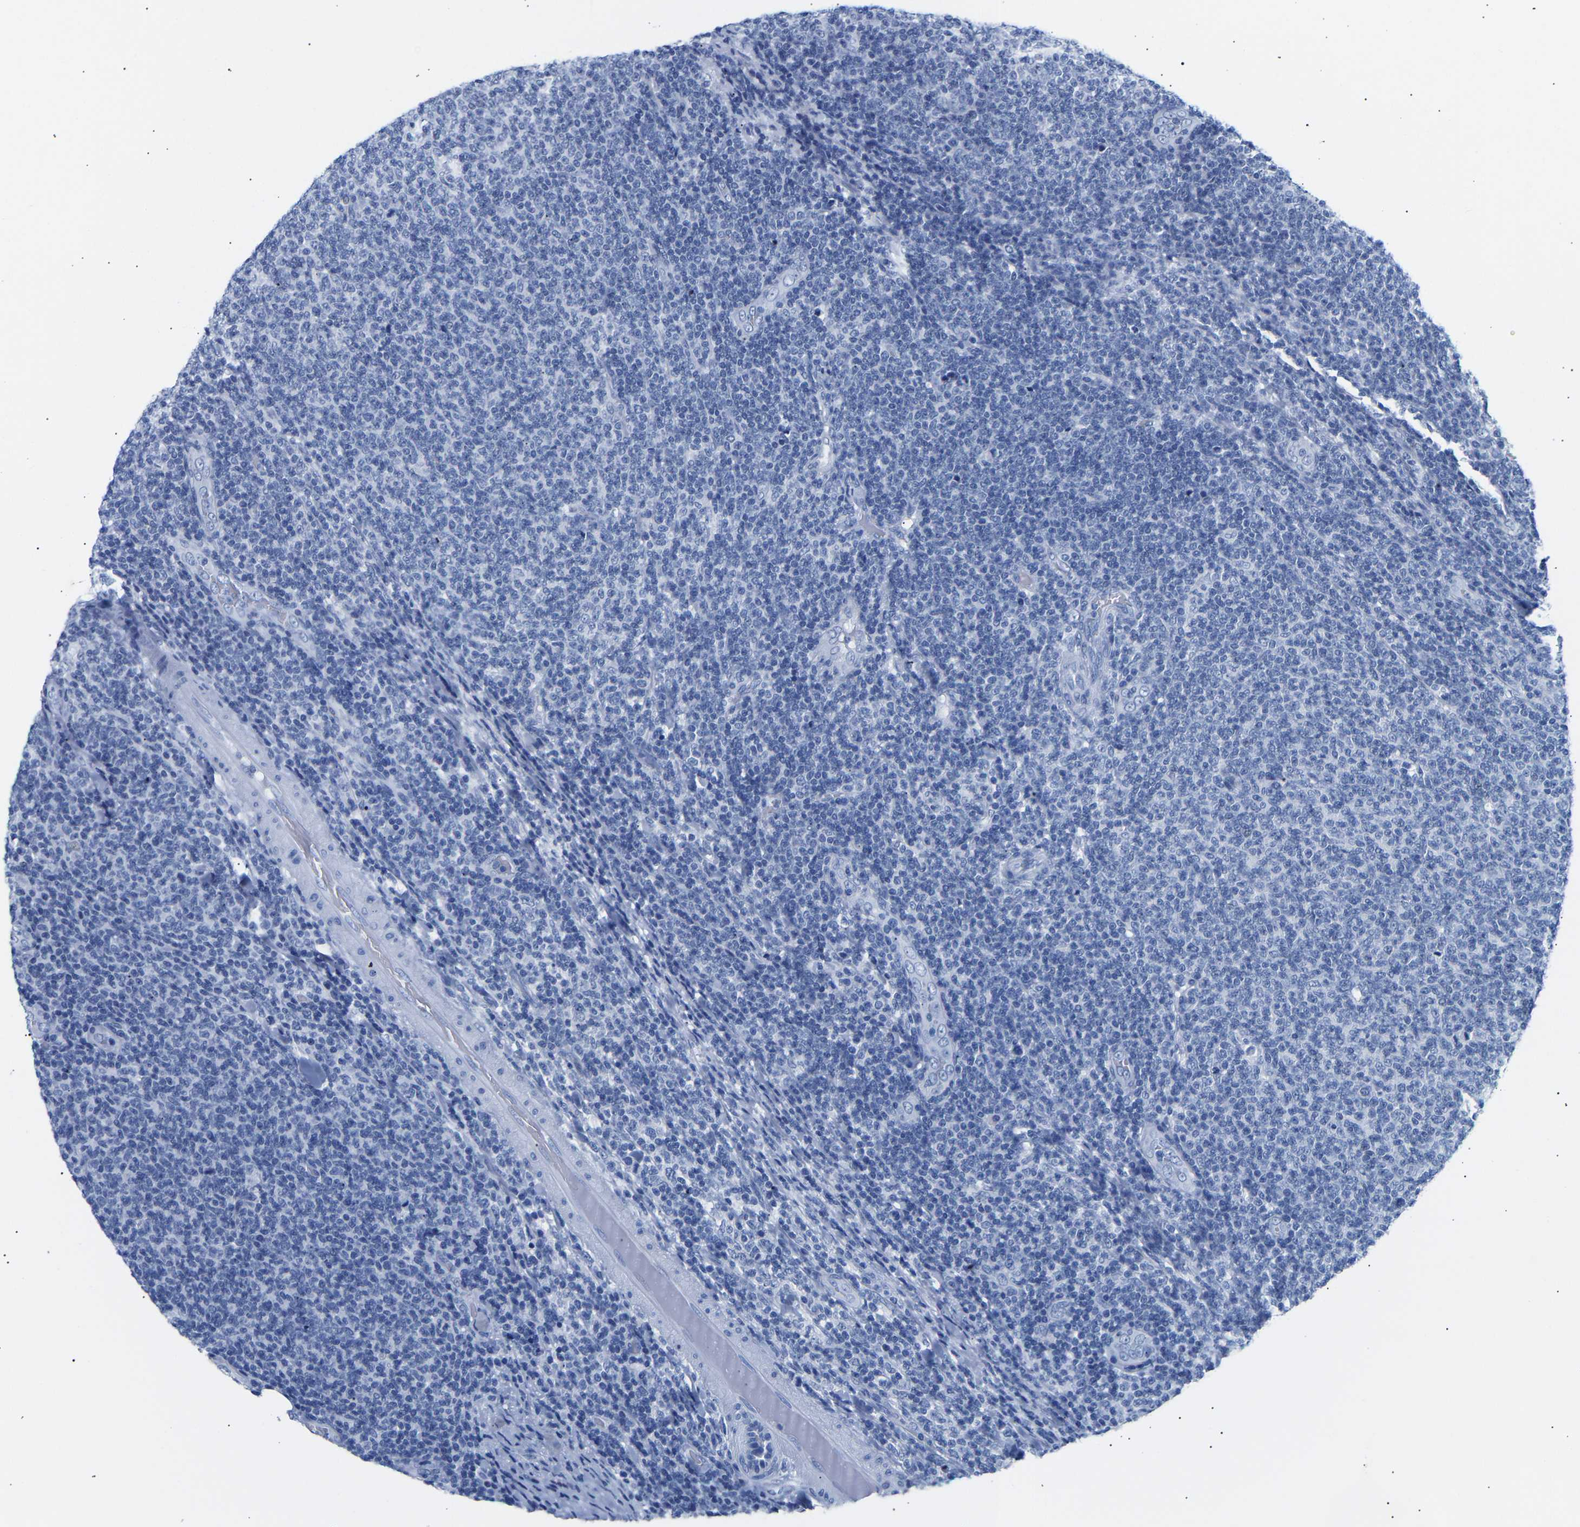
{"staining": {"intensity": "negative", "quantity": "none", "location": "none"}, "tissue": "lymphoma", "cell_type": "Tumor cells", "image_type": "cancer", "snomed": [{"axis": "morphology", "description": "Malignant lymphoma, non-Hodgkin's type, Low grade"}, {"axis": "topography", "description": "Lymph node"}], "caption": "The micrograph displays no significant staining in tumor cells of malignant lymphoma, non-Hodgkin's type (low-grade). (DAB immunohistochemistry (IHC) with hematoxylin counter stain).", "gene": "SPINK2", "patient": {"sex": "male", "age": 66}}